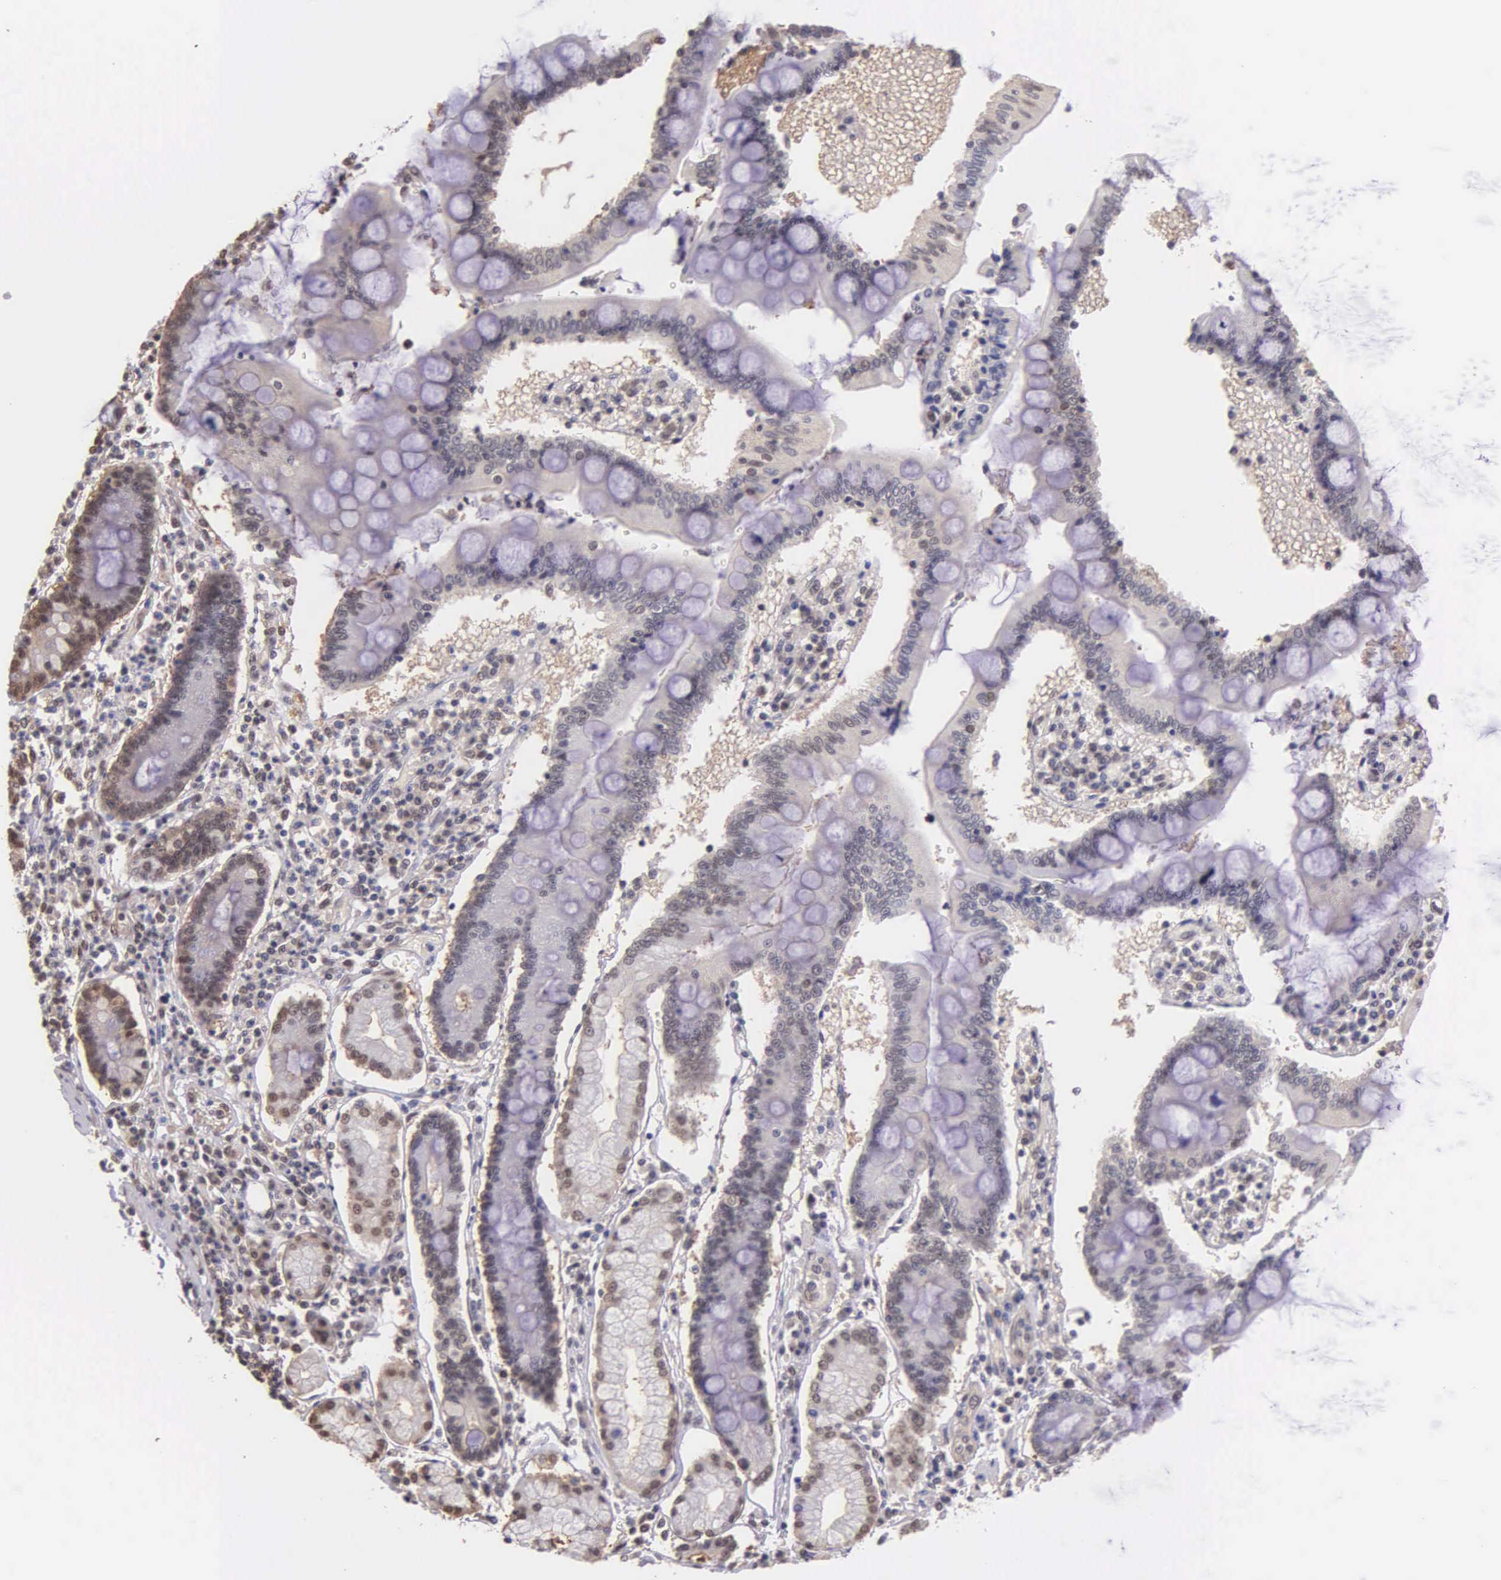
{"staining": {"intensity": "weak", "quantity": "25%-75%", "location": "cytoplasmic/membranous,nuclear"}, "tissue": "pancreatic cancer", "cell_type": "Tumor cells", "image_type": "cancer", "snomed": [{"axis": "morphology", "description": "Adenocarcinoma, NOS"}, {"axis": "topography", "description": "Pancreas"}], "caption": "Pancreatic cancer (adenocarcinoma) was stained to show a protein in brown. There is low levels of weak cytoplasmic/membranous and nuclear staining in about 25%-75% of tumor cells.", "gene": "PSMC1", "patient": {"sex": "female", "age": 57}}